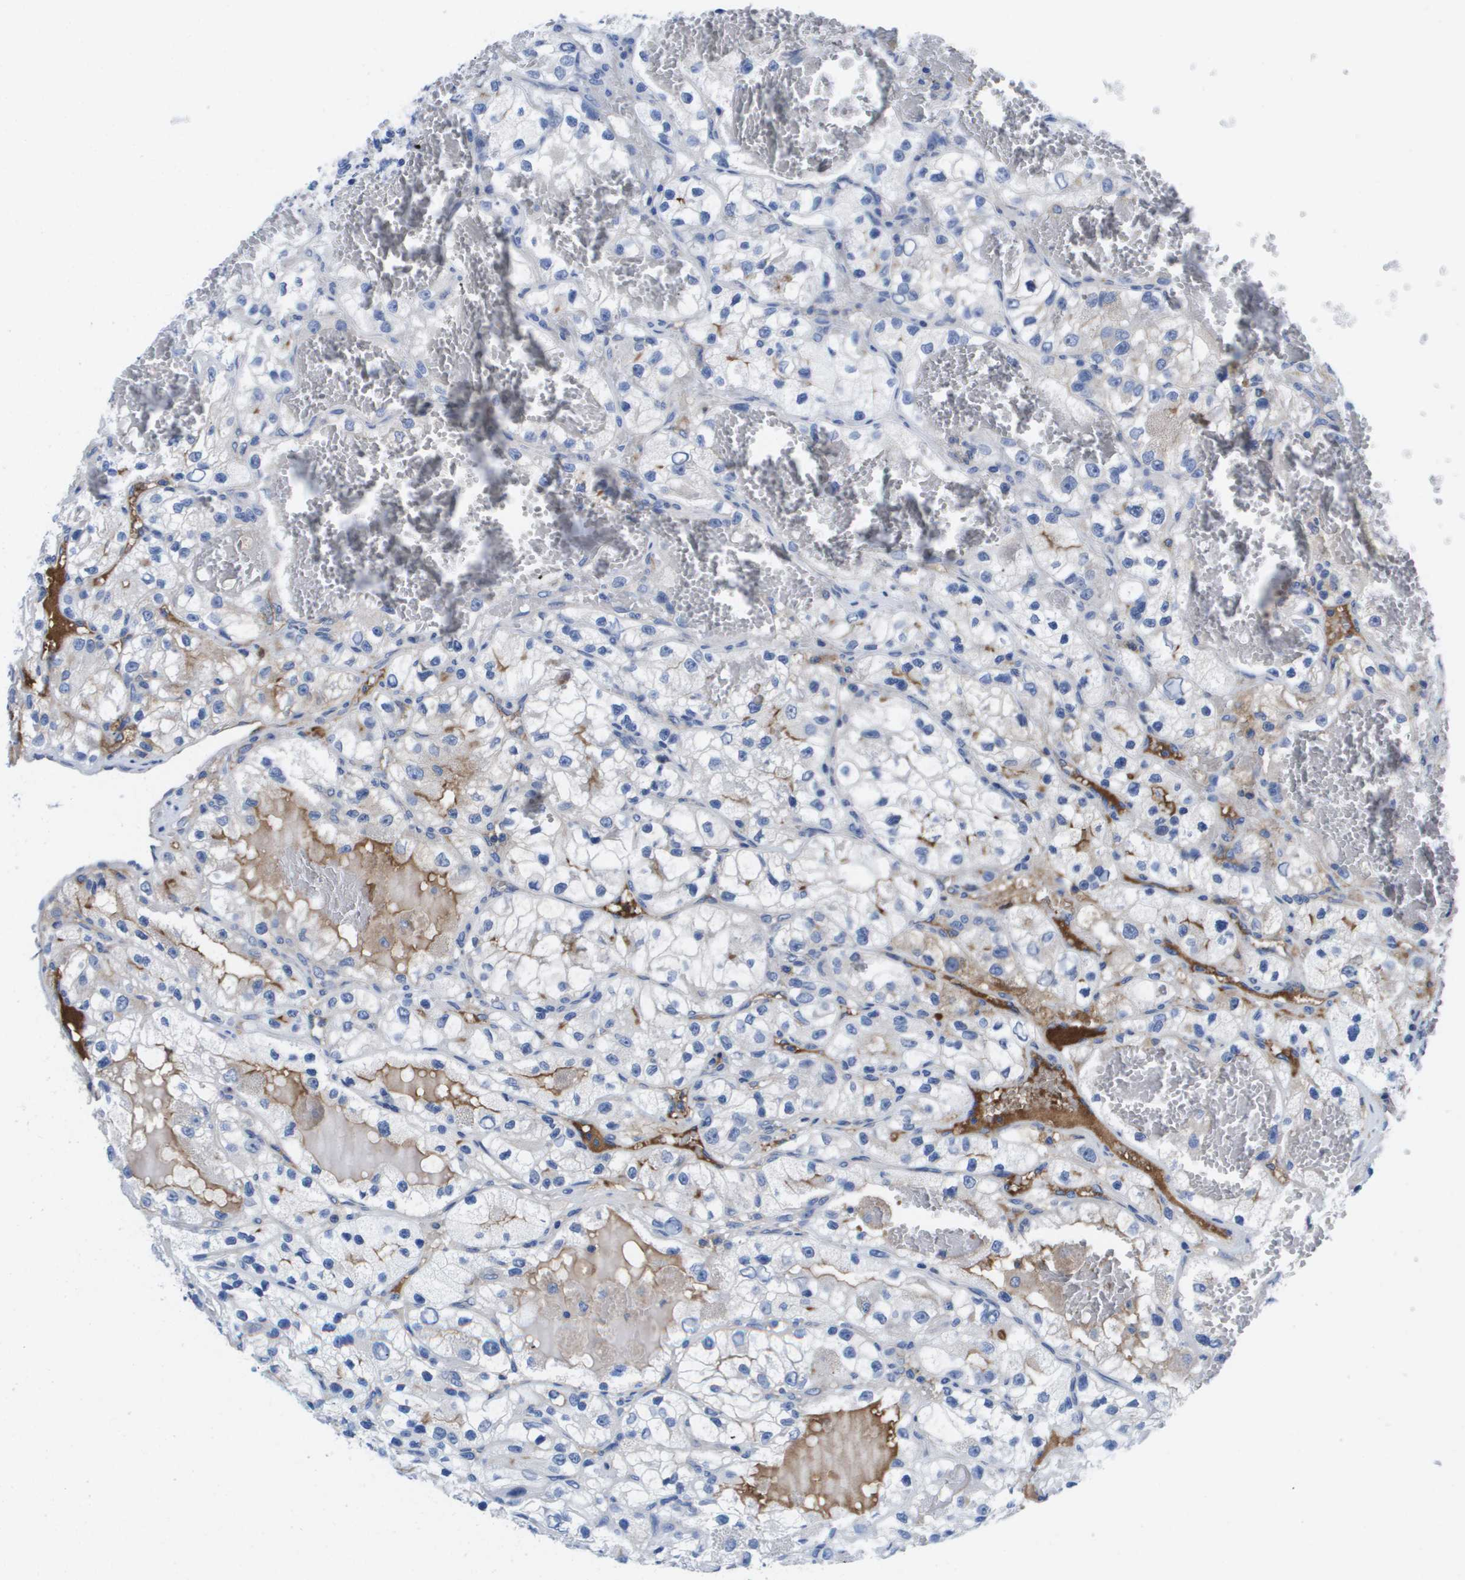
{"staining": {"intensity": "negative", "quantity": "none", "location": "none"}, "tissue": "renal cancer", "cell_type": "Tumor cells", "image_type": "cancer", "snomed": [{"axis": "morphology", "description": "Adenocarcinoma, NOS"}, {"axis": "topography", "description": "Kidney"}], "caption": "Protein analysis of adenocarcinoma (renal) reveals no significant staining in tumor cells.", "gene": "APOA1", "patient": {"sex": "female", "age": 57}}